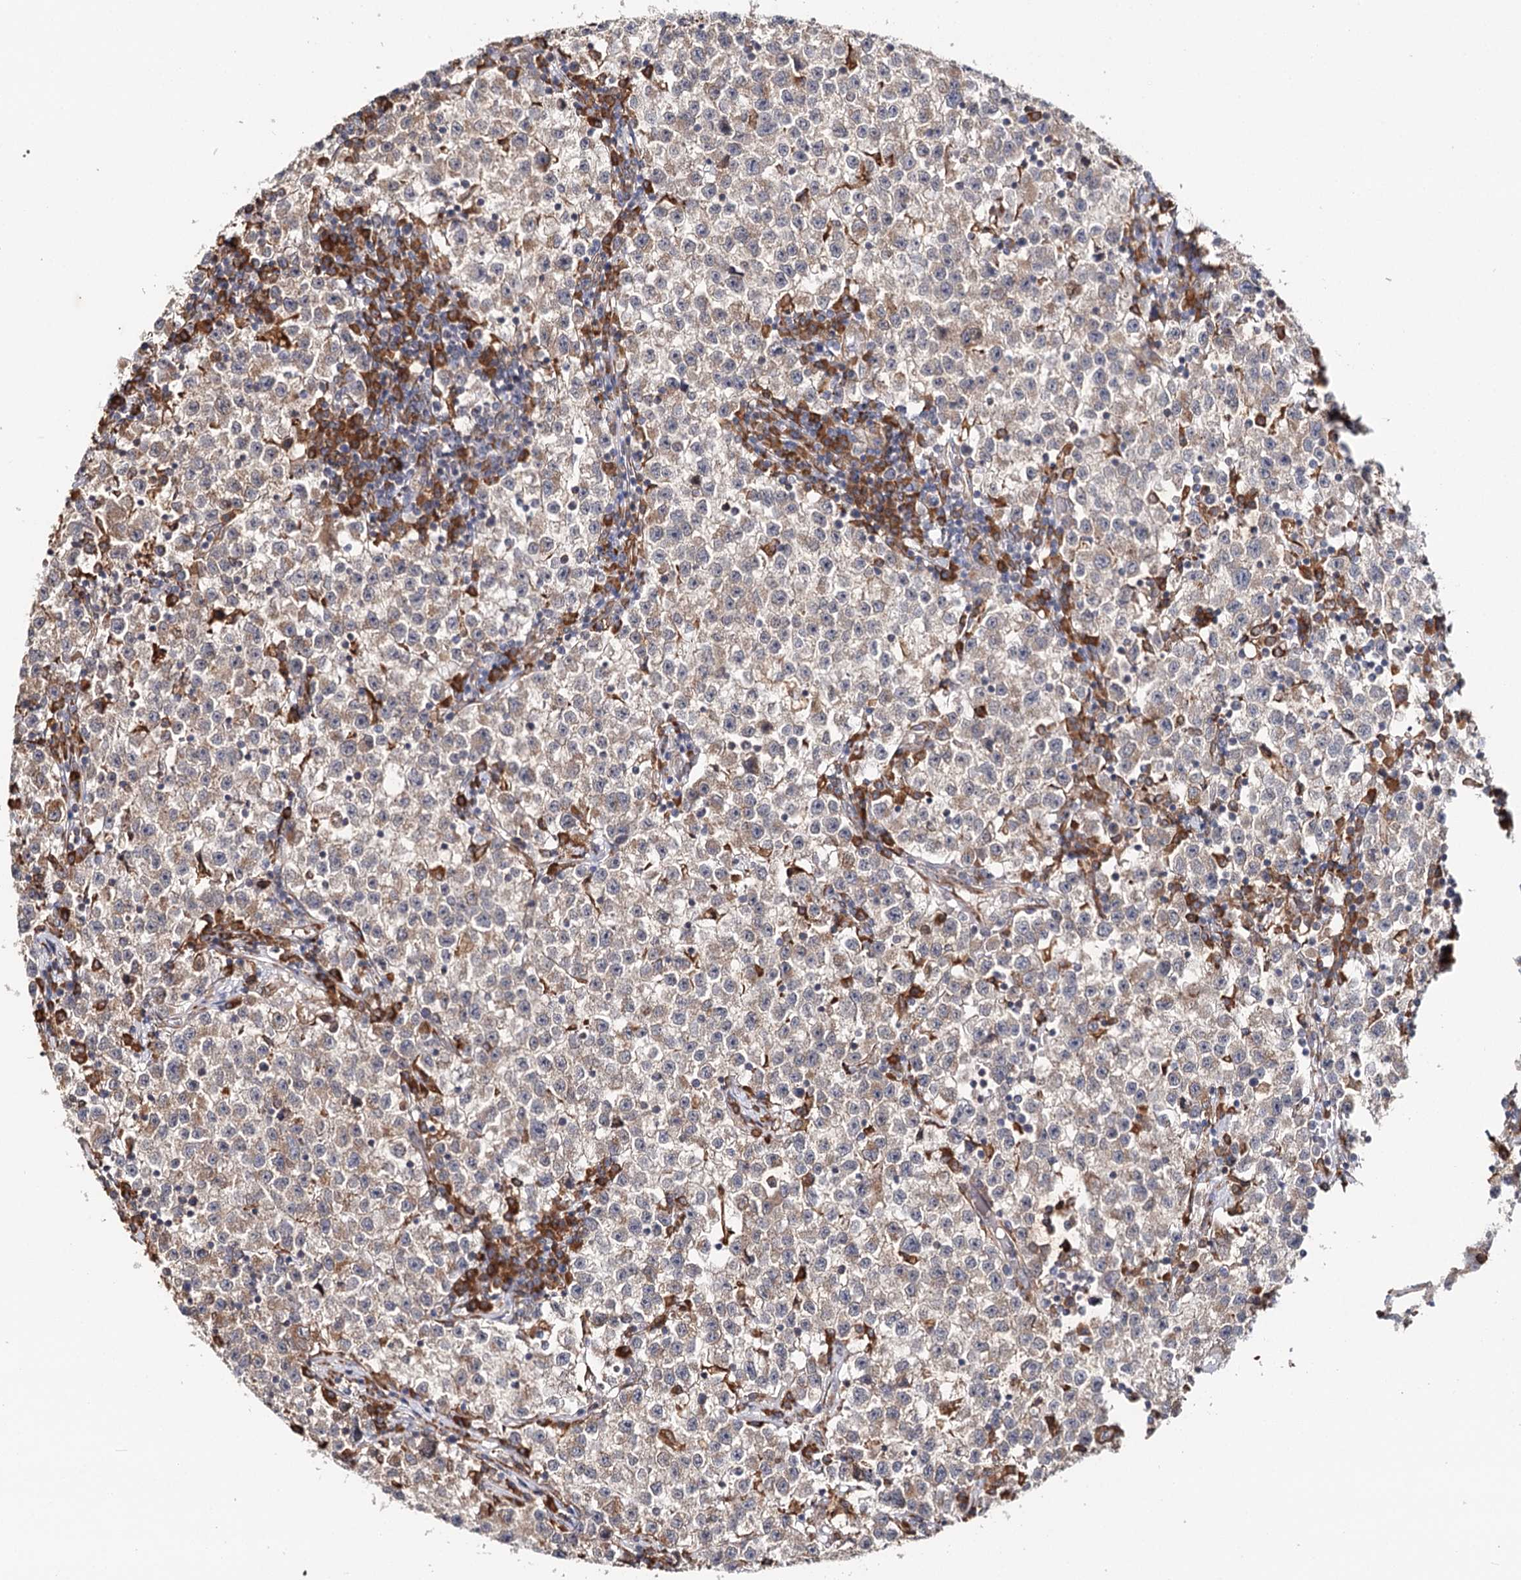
{"staining": {"intensity": "negative", "quantity": "none", "location": "none"}, "tissue": "testis cancer", "cell_type": "Tumor cells", "image_type": "cancer", "snomed": [{"axis": "morphology", "description": "Seminoma, NOS"}, {"axis": "topography", "description": "Testis"}], "caption": "Protein analysis of testis cancer (seminoma) displays no significant expression in tumor cells.", "gene": "VEGFA", "patient": {"sex": "male", "age": 22}}